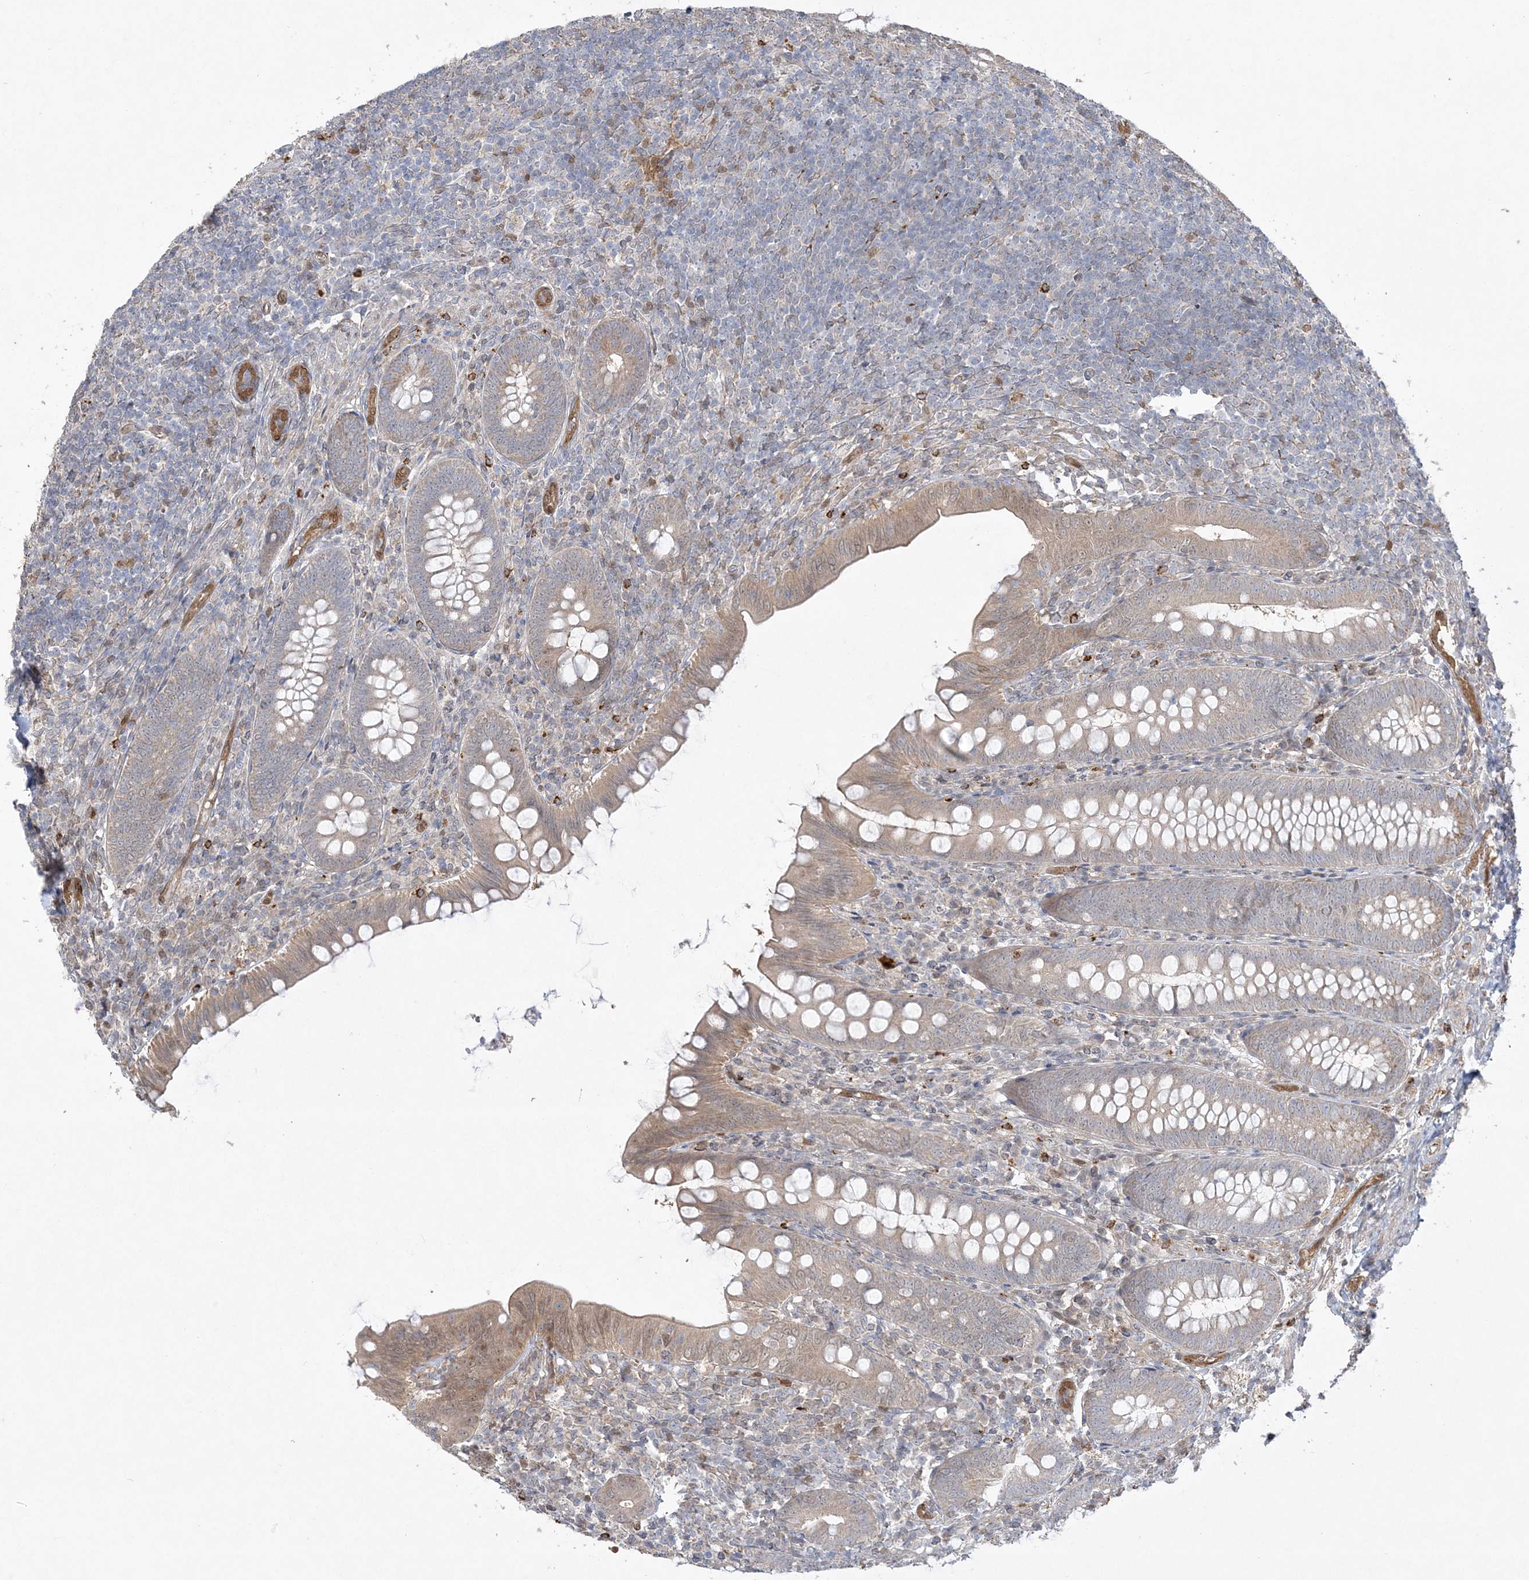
{"staining": {"intensity": "weak", "quantity": ">75%", "location": "cytoplasmic/membranous"}, "tissue": "appendix", "cell_type": "Glandular cells", "image_type": "normal", "snomed": [{"axis": "morphology", "description": "Normal tissue, NOS"}, {"axis": "topography", "description": "Appendix"}], "caption": "Benign appendix reveals weak cytoplasmic/membranous expression in about >75% of glandular cells, visualized by immunohistochemistry.", "gene": "INPP1", "patient": {"sex": "male", "age": 14}}